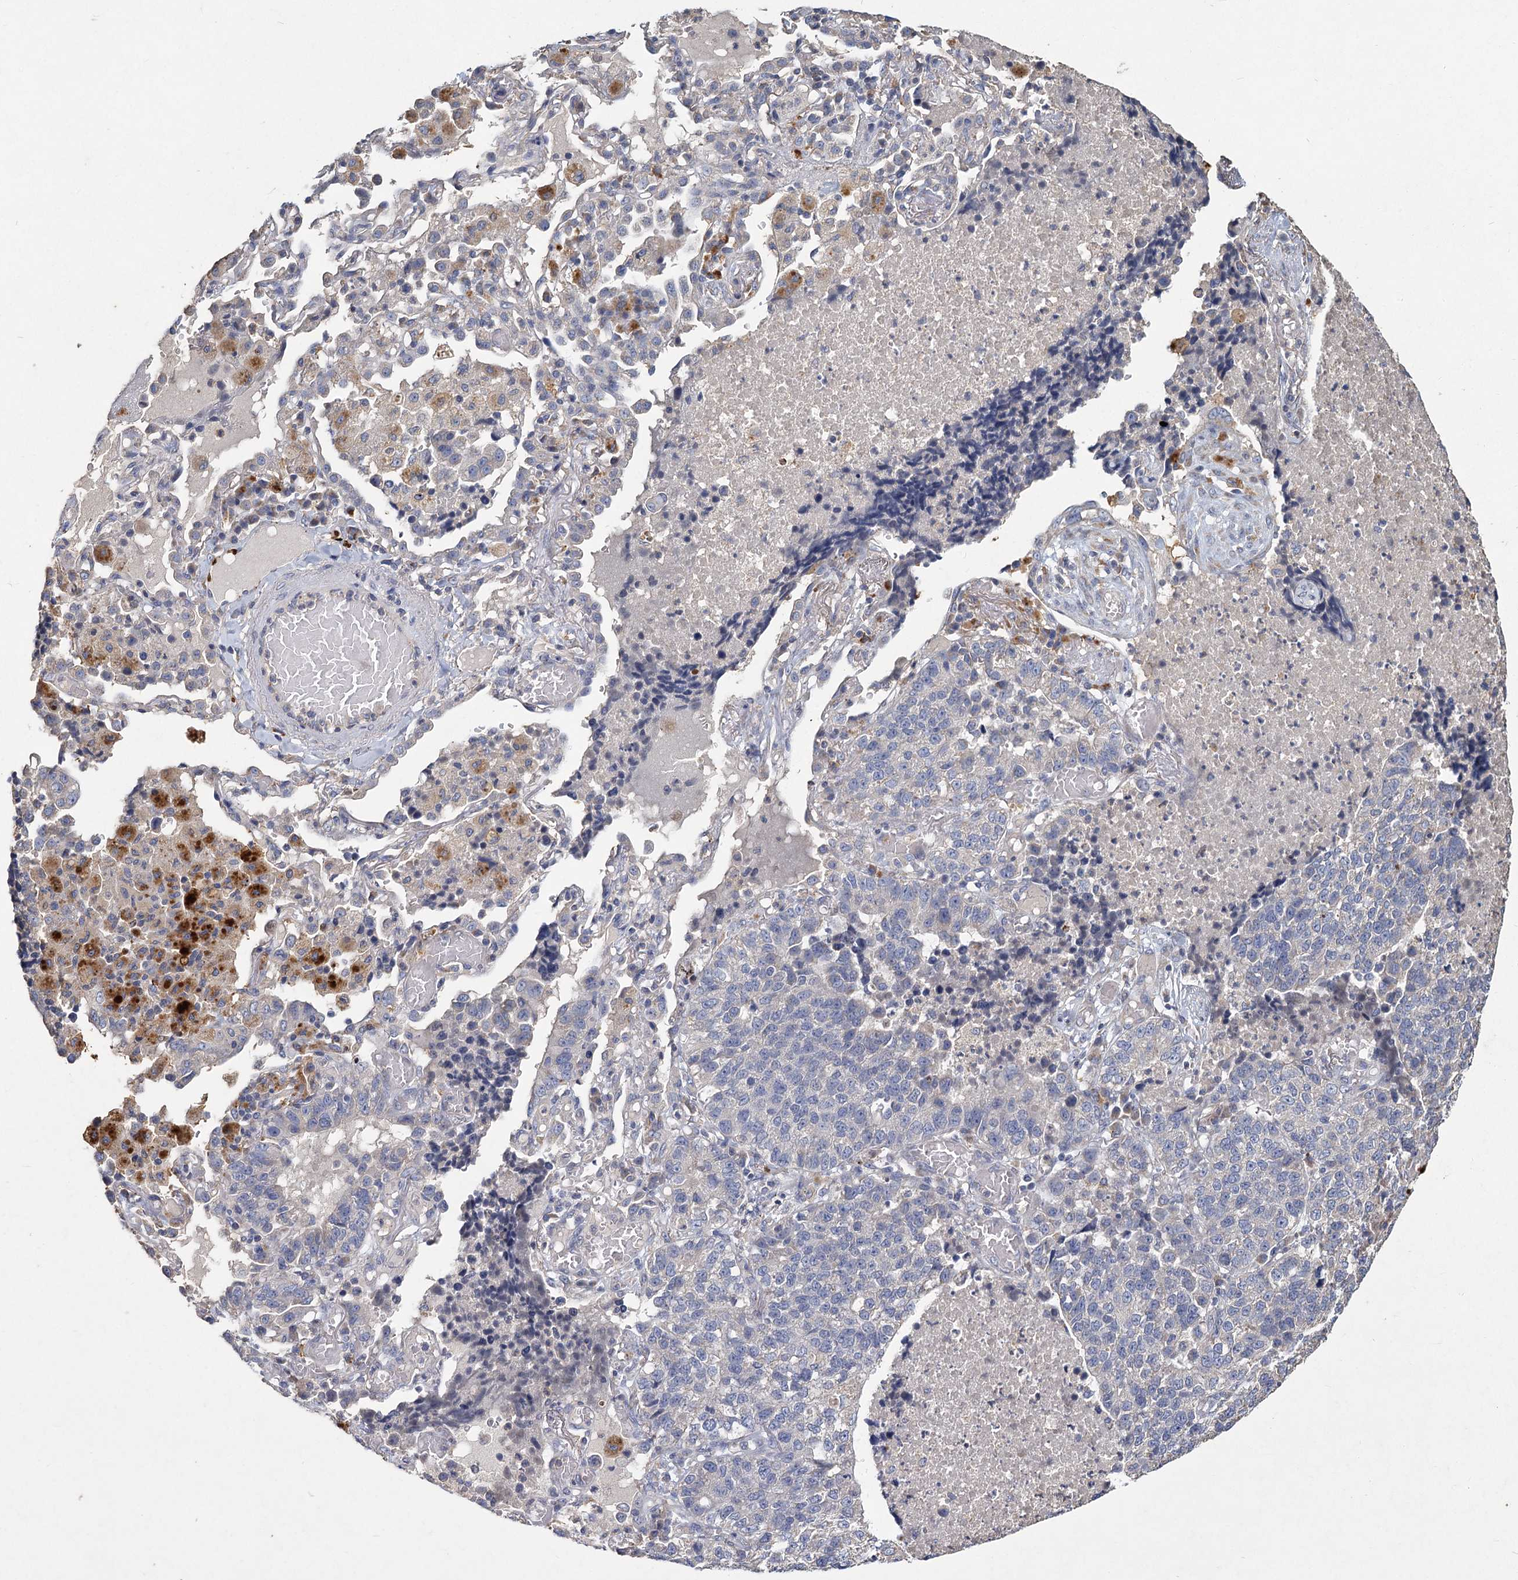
{"staining": {"intensity": "negative", "quantity": "none", "location": "none"}, "tissue": "lung cancer", "cell_type": "Tumor cells", "image_type": "cancer", "snomed": [{"axis": "morphology", "description": "Adenocarcinoma, NOS"}, {"axis": "topography", "description": "Lung"}], "caption": "A high-resolution image shows immunohistochemistry staining of adenocarcinoma (lung), which reveals no significant positivity in tumor cells.", "gene": "HES2", "patient": {"sex": "male", "age": 49}}